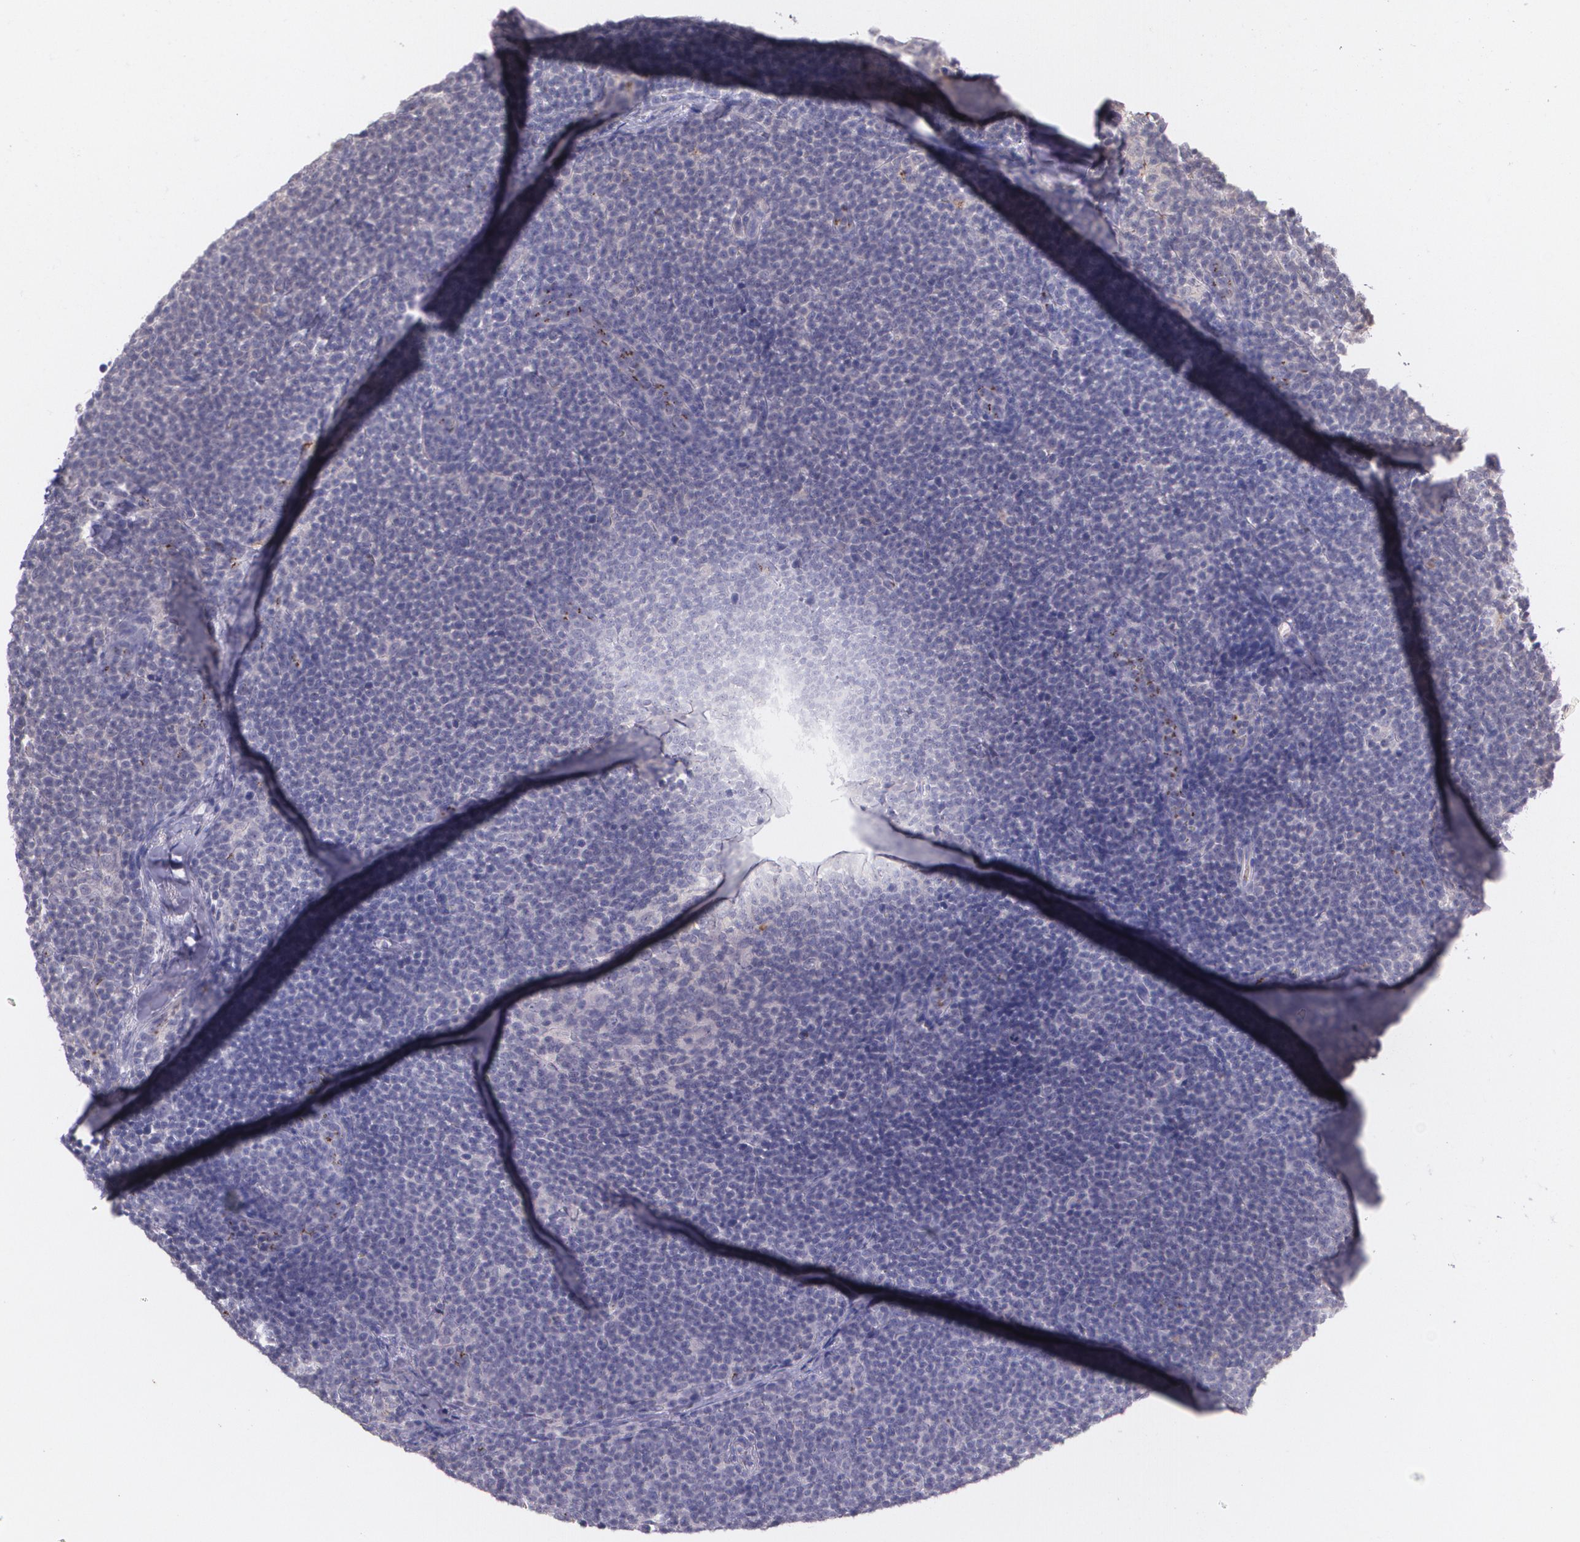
{"staining": {"intensity": "negative", "quantity": "none", "location": "none"}, "tissue": "lymphoma", "cell_type": "Tumor cells", "image_type": "cancer", "snomed": [{"axis": "morphology", "description": "Malignant lymphoma, non-Hodgkin's type, High grade"}, {"axis": "topography", "description": "Lymph node"}], "caption": "This photomicrograph is of lymphoma stained with IHC to label a protein in brown with the nuclei are counter-stained blue. There is no staining in tumor cells.", "gene": "TM4SF1", "patient": {"sex": "female", "age": 58}}